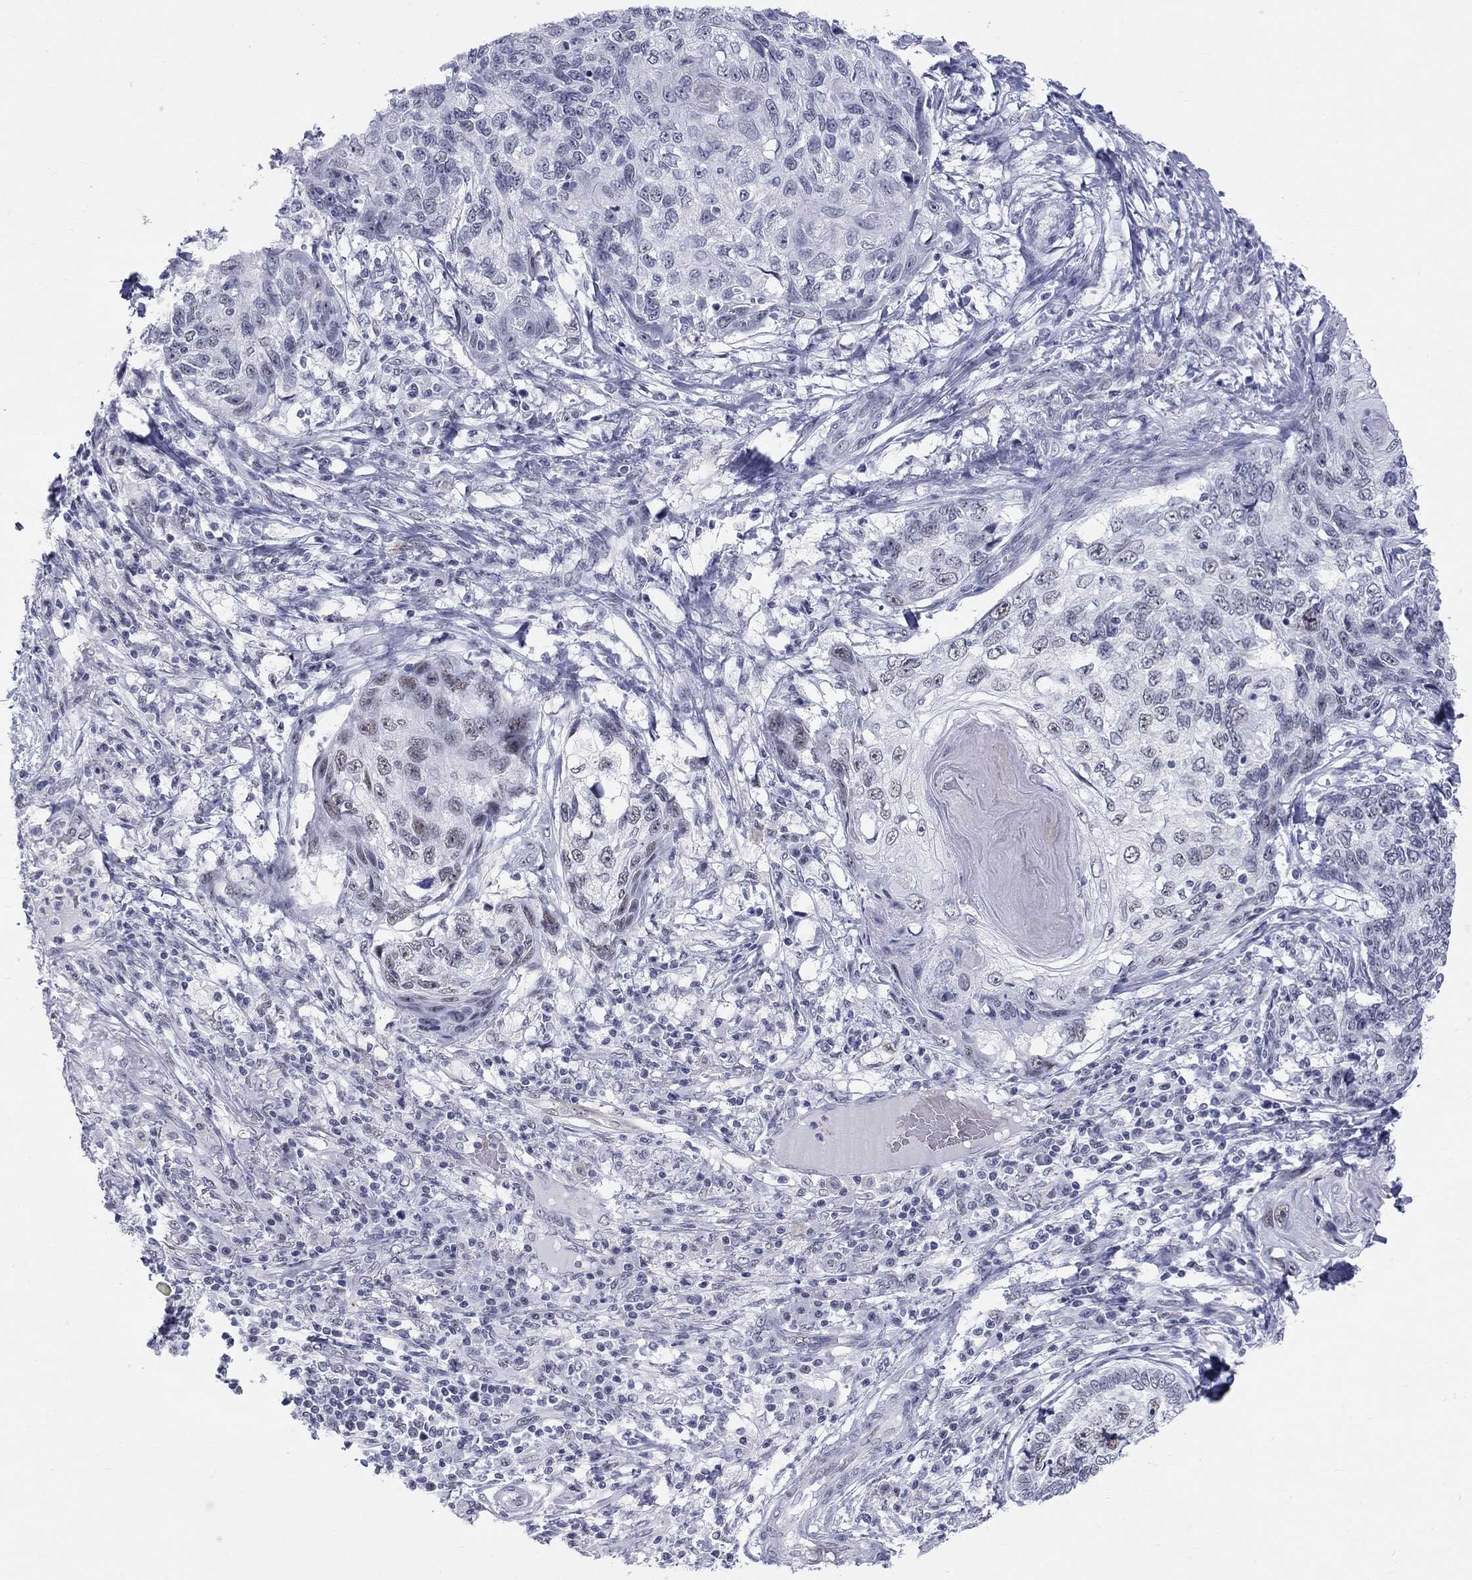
{"staining": {"intensity": "weak", "quantity": "<25%", "location": "nuclear"}, "tissue": "skin cancer", "cell_type": "Tumor cells", "image_type": "cancer", "snomed": [{"axis": "morphology", "description": "Squamous cell carcinoma, NOS"}, {"axis": "topography", "description": "Skin"}], "caption": "Squamous cell carcinoma (skin) was stained to show a protein in brown. There is no significant expression in tumor cells.", "gene": "DMTN", "patient": {"sex": "male", "age": 92}}